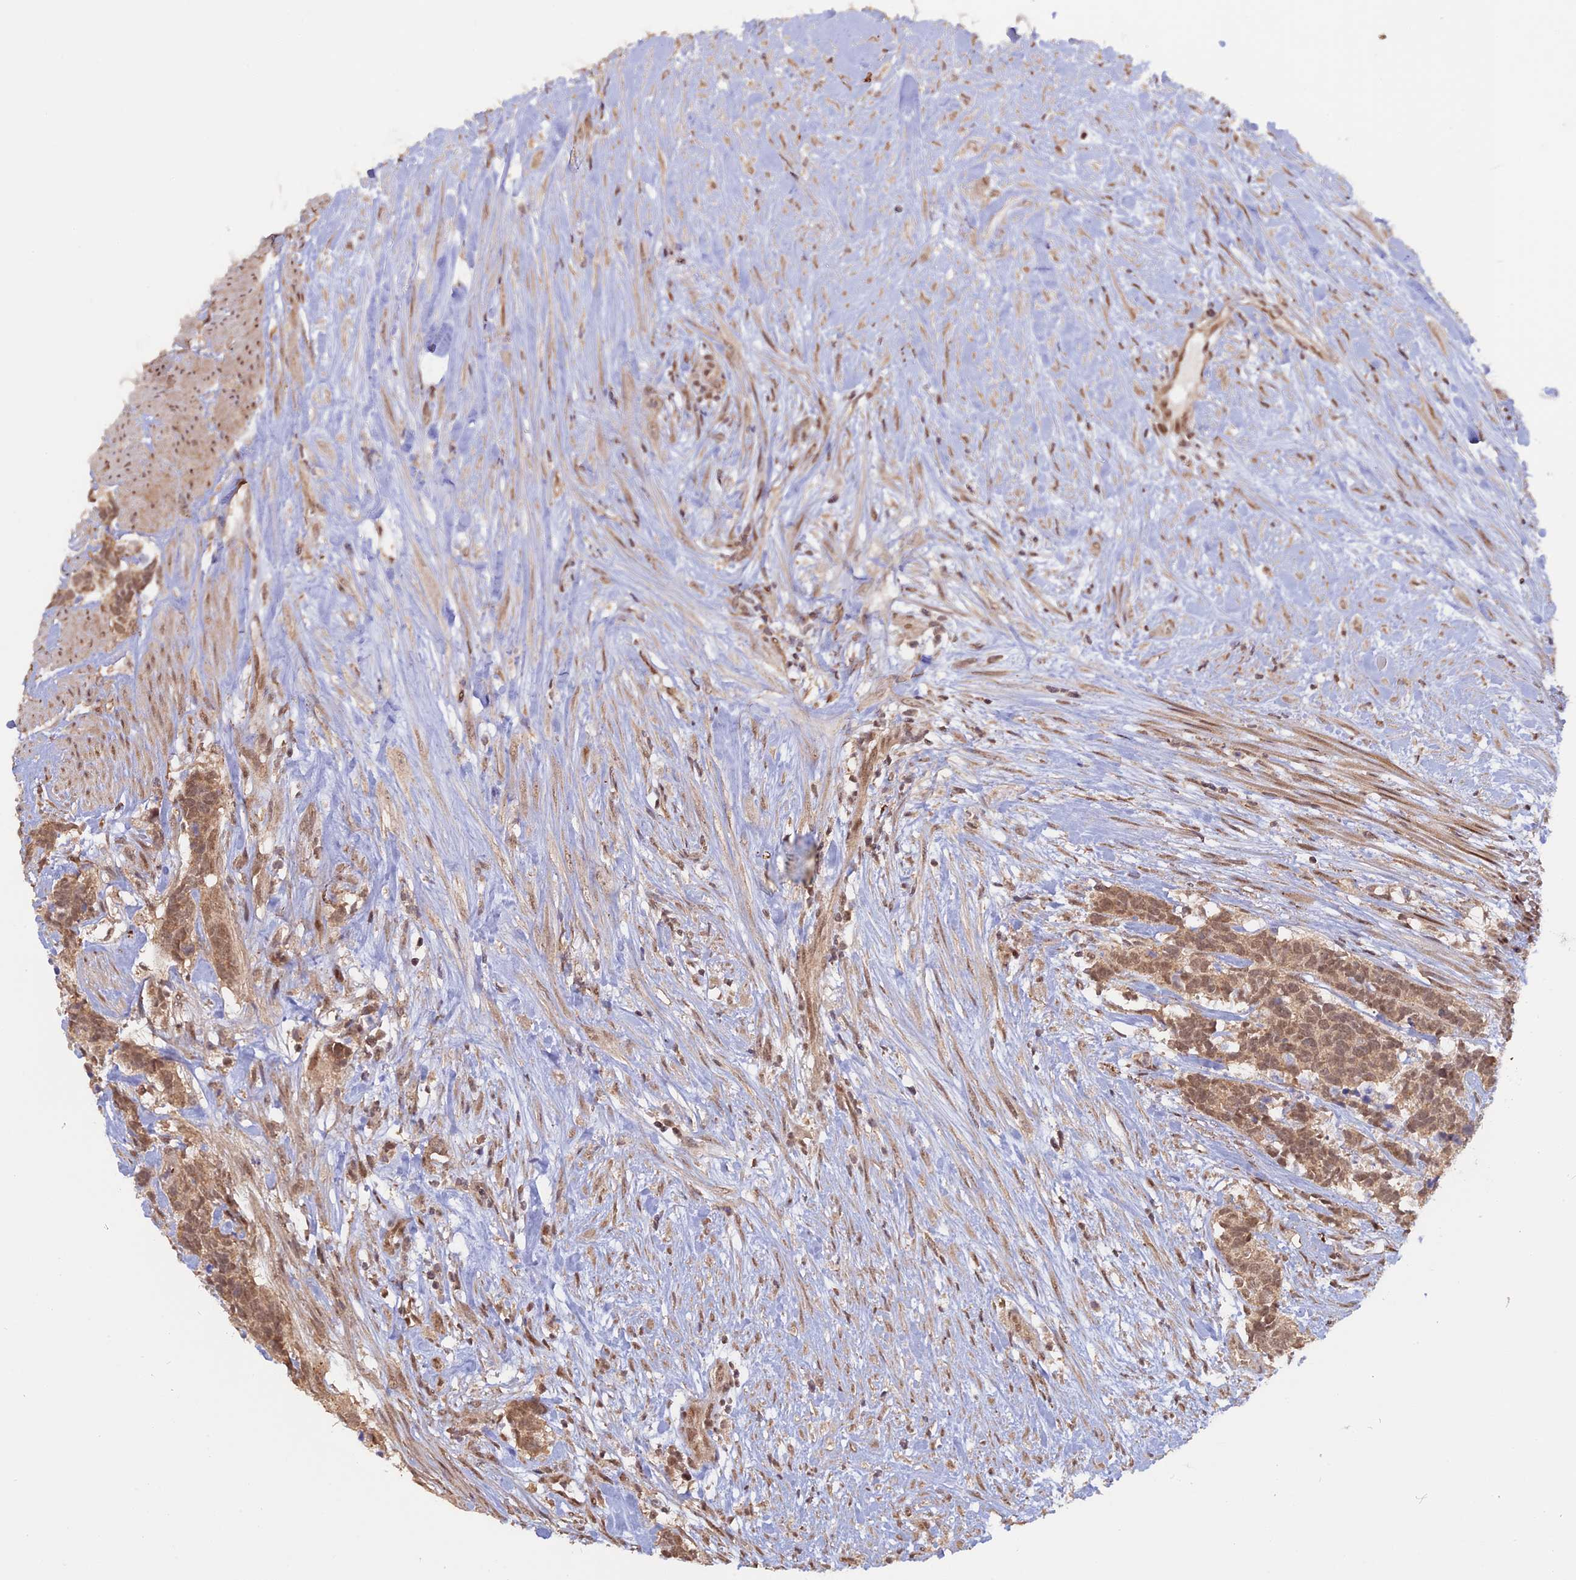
{"staining": {"intensity": "moderate", "quantity": ">75%", "location": "nuclear"}, "tissue": "carcinoid", "cell_type": "Tumor cells", "image_type": "cancer", "snomed": [{"axis": "morphology", "description": "Carcinoma, NOS"}, {"axis": "morphology", "description": "Carcinoid, malignant, NOS"}, {"axis": "topography", "description": "Prostate"}], "caption": "This photomicrograph displays carcinoid stained with immunohistochemistry to label a protein in brown. The nuclear of tumor cells show moderate positivity for the protein. Nuclei are counter-stained blue.", "gene": "PKIG", "patient": {"sex": "male", "age": 57}}